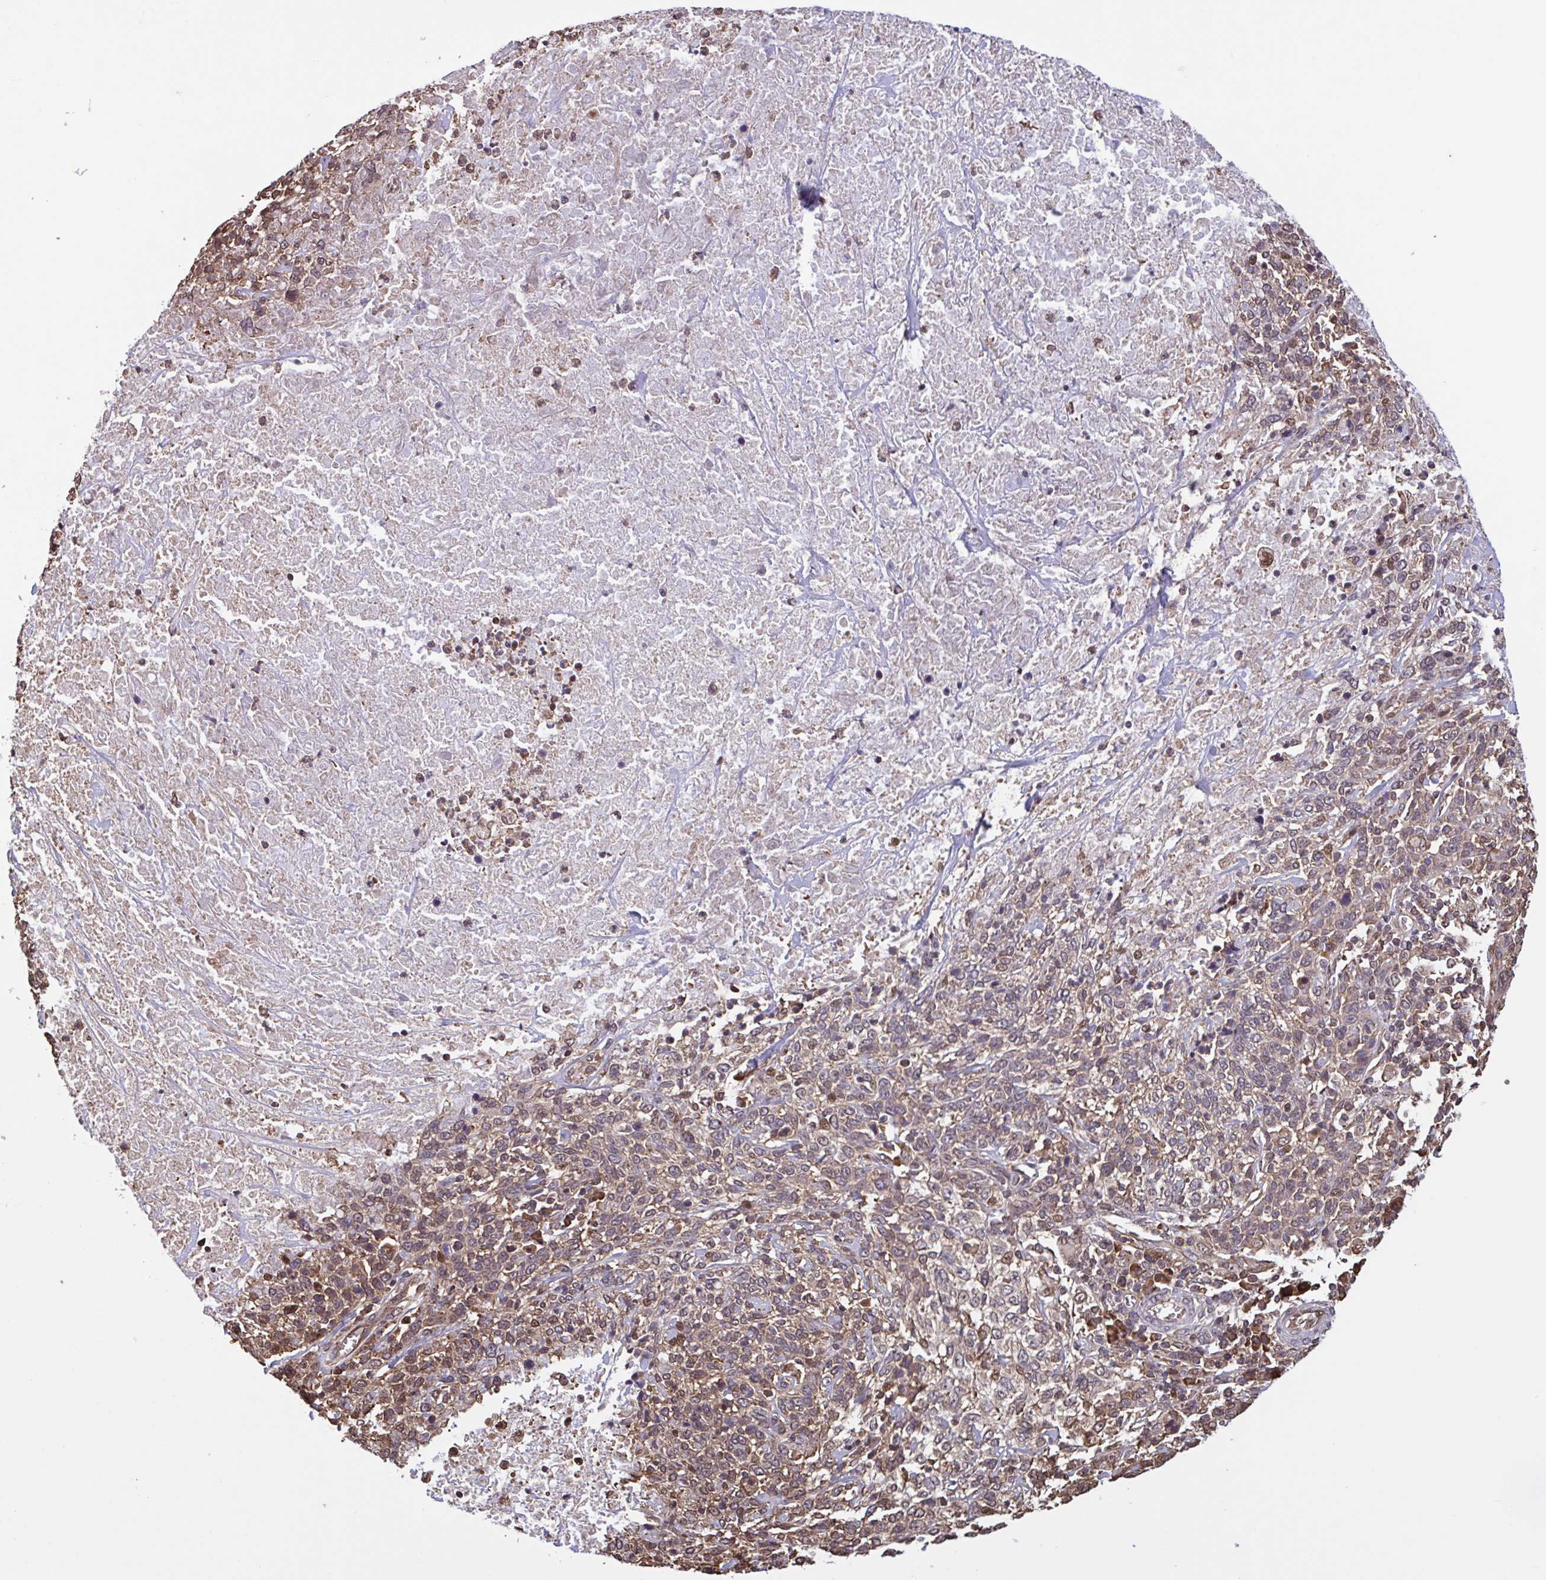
{"staining": {"intensity": "weak", "quantity": "25%-75%", "location": "cytoplasmic/membranous,nuclear"}, "tissue": "cervical cancer", "cell_type": "Tumor cells", "image_type": "cancer", "snomed": [{"axis": "morphology", "description": "Squamous cell carcinoma, NOS"}, {"axis": "topography", "description": "Cervix"}], "caption": "DAB immunohistochemical staining of cervical cancer (squamous cell carcinoma) exhibits weak cytoplasmic/membranous and nuclear protein expression in approximately 25%-75% of tumor cells.", "gene": "SEC63", "patient": {"sex": "female", "age": 46}}